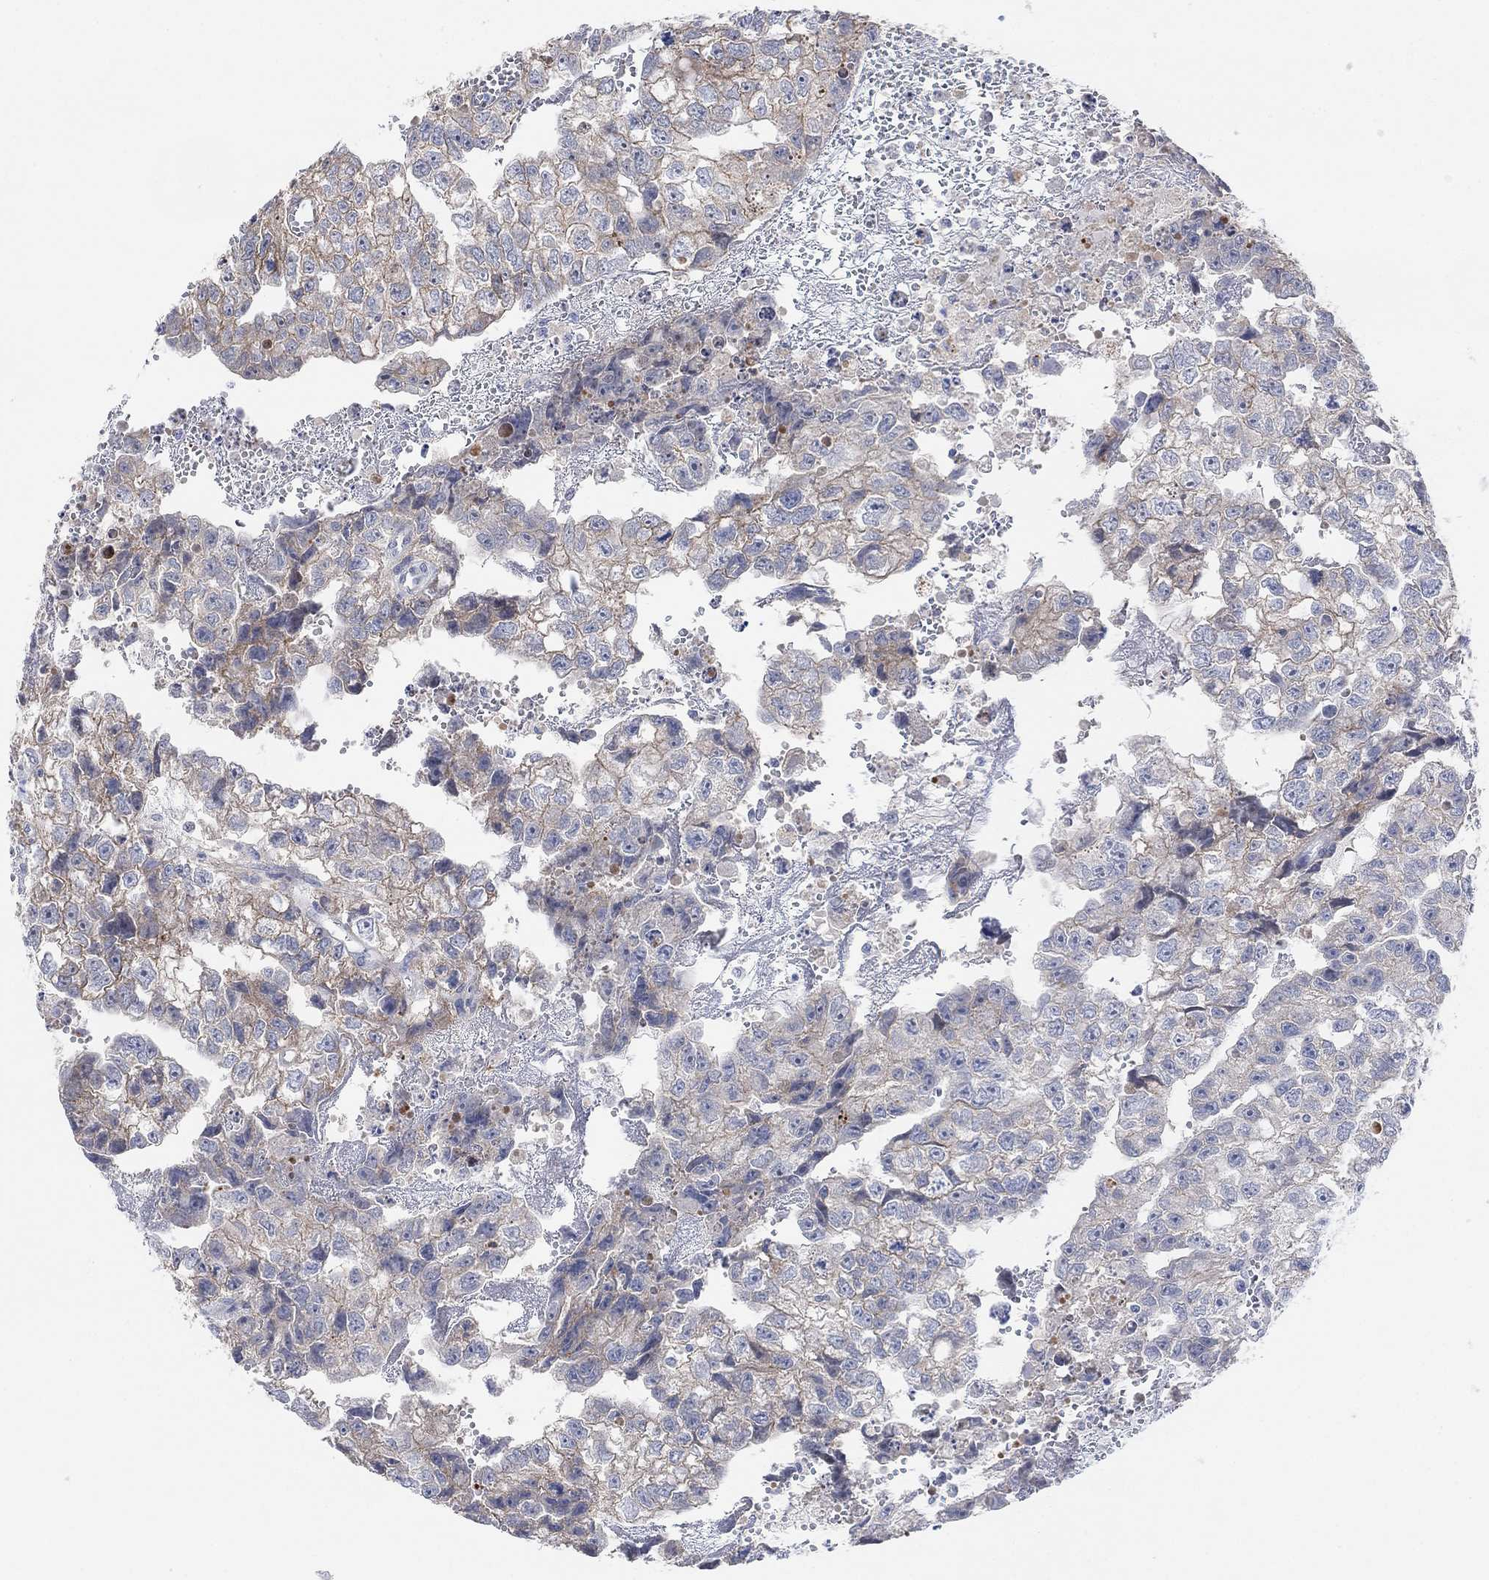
{"staining": {"intensity": "weak", "quantity": "25%-75%", "location": "cytoplasmic/membranous"}, "tissue": "testis cancer", "cell_type": "Tumor cells", "image_type": "cancer", "snomed": [{"axis": "morphology", "description": "Carcinoma, Embryonal, NOS"}, {"axis": "morphology", "description": "Teratoma, malignant, NOS"}, {"axis": "topography", "description": "Testis"}], "caption": "The micrograph demonstrates immunohistochemical staining of embryonal carcinoma (testis). There is weak cytoplasmic/membranous expression is appreciated in approximately 25%-75% of tumor cells.", "gene": "CNTF", "patient": {"sex": "male", "age": 44}}